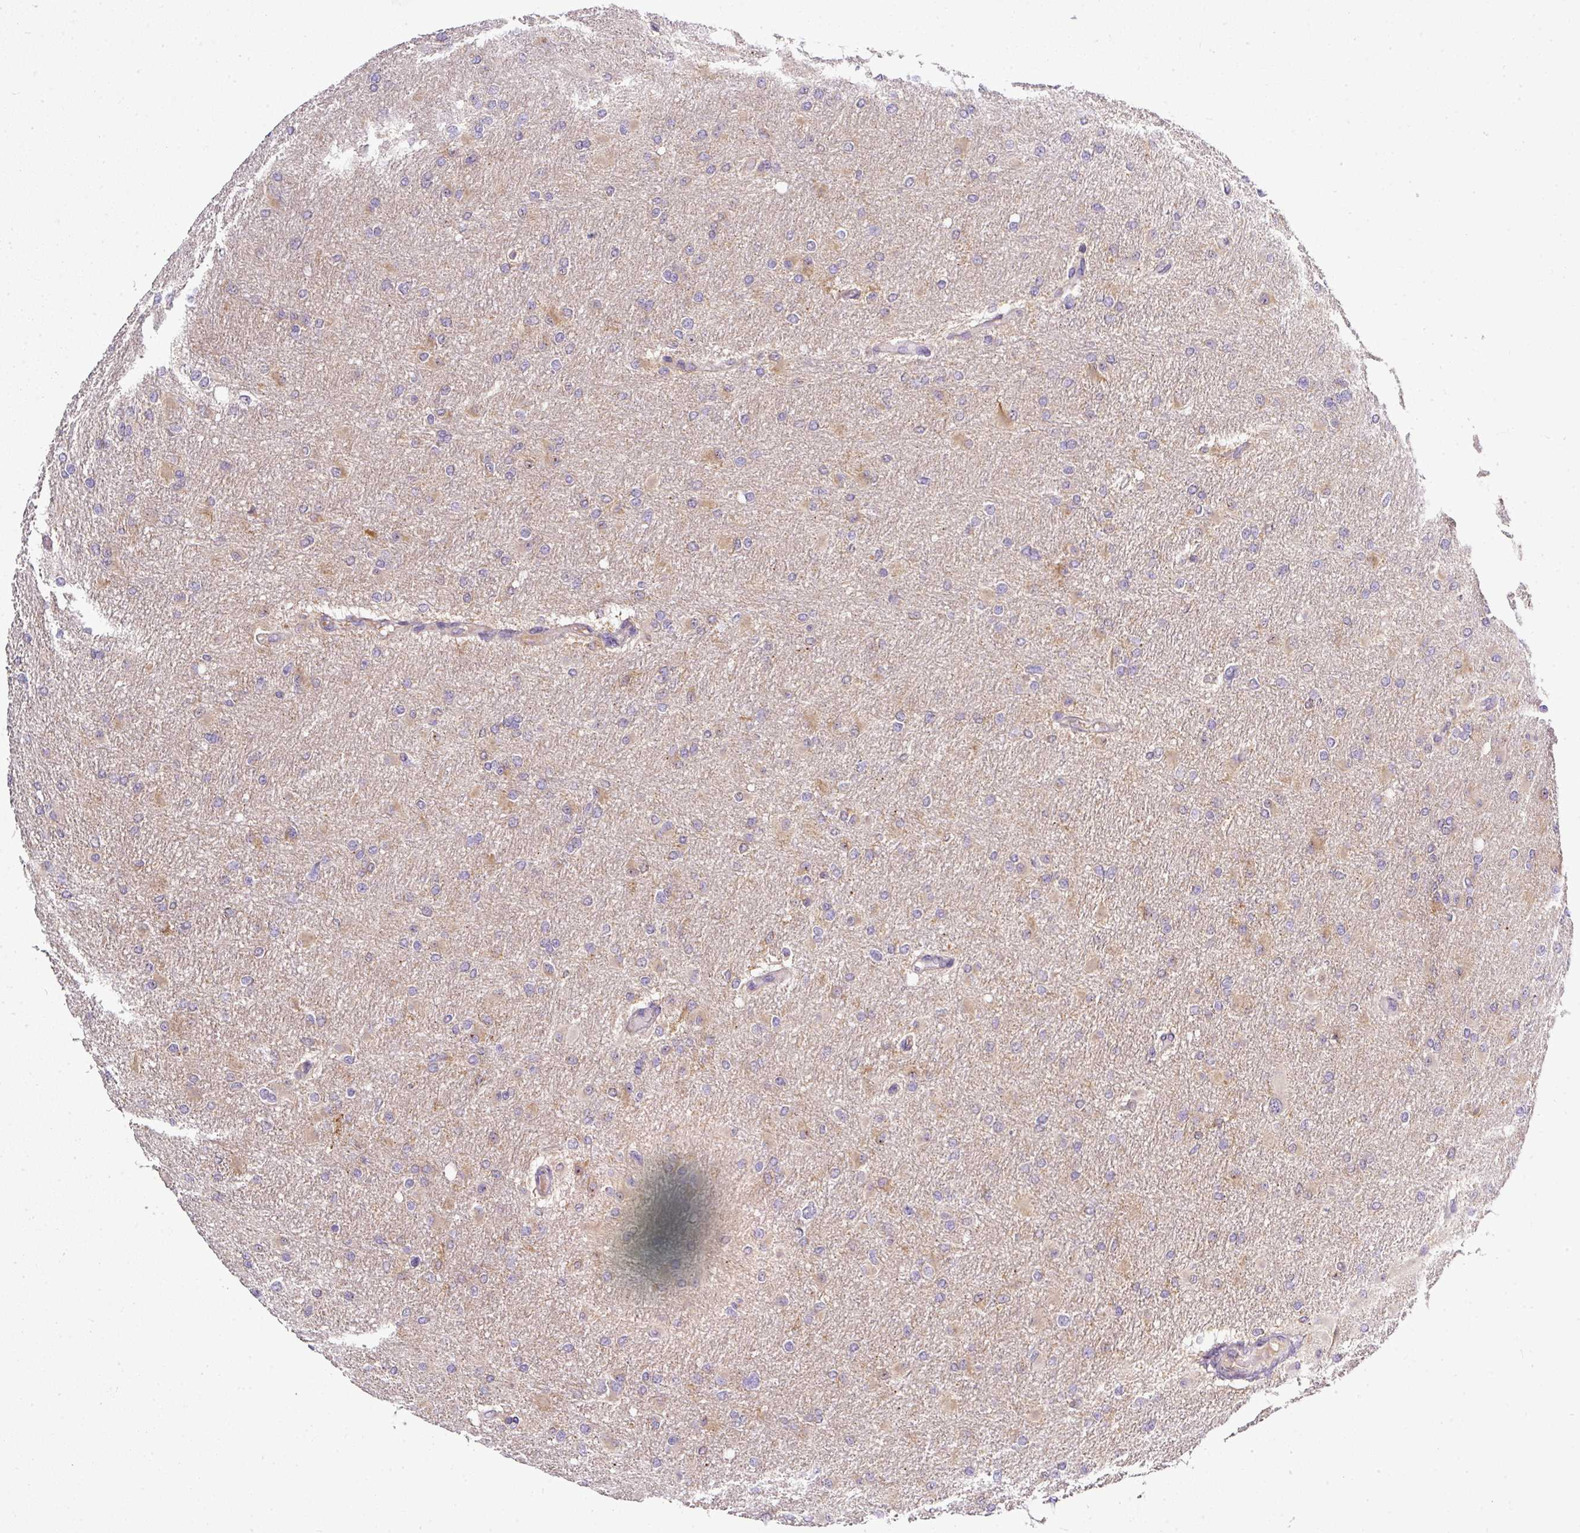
{"staining": {"intensity": "moderate", "quantity": "<25%", "location": "cytoplasmic/membranous"}, "tissue": "glioma", "cell_type": "Tumor cells", "image_type": "cancer", "snomed": [{"axis": "morphology", "description": "Glioma, malignant, High grade"}, {"axis": "topography", "description": "Cerebral cortex"}], "caption": "Moderate cytoplasmic/membranous protein positivity is identified in about <25% of tumor cells in glioma.", "gene": "GAN", "patient": {"sex": "female", "age": 36}}